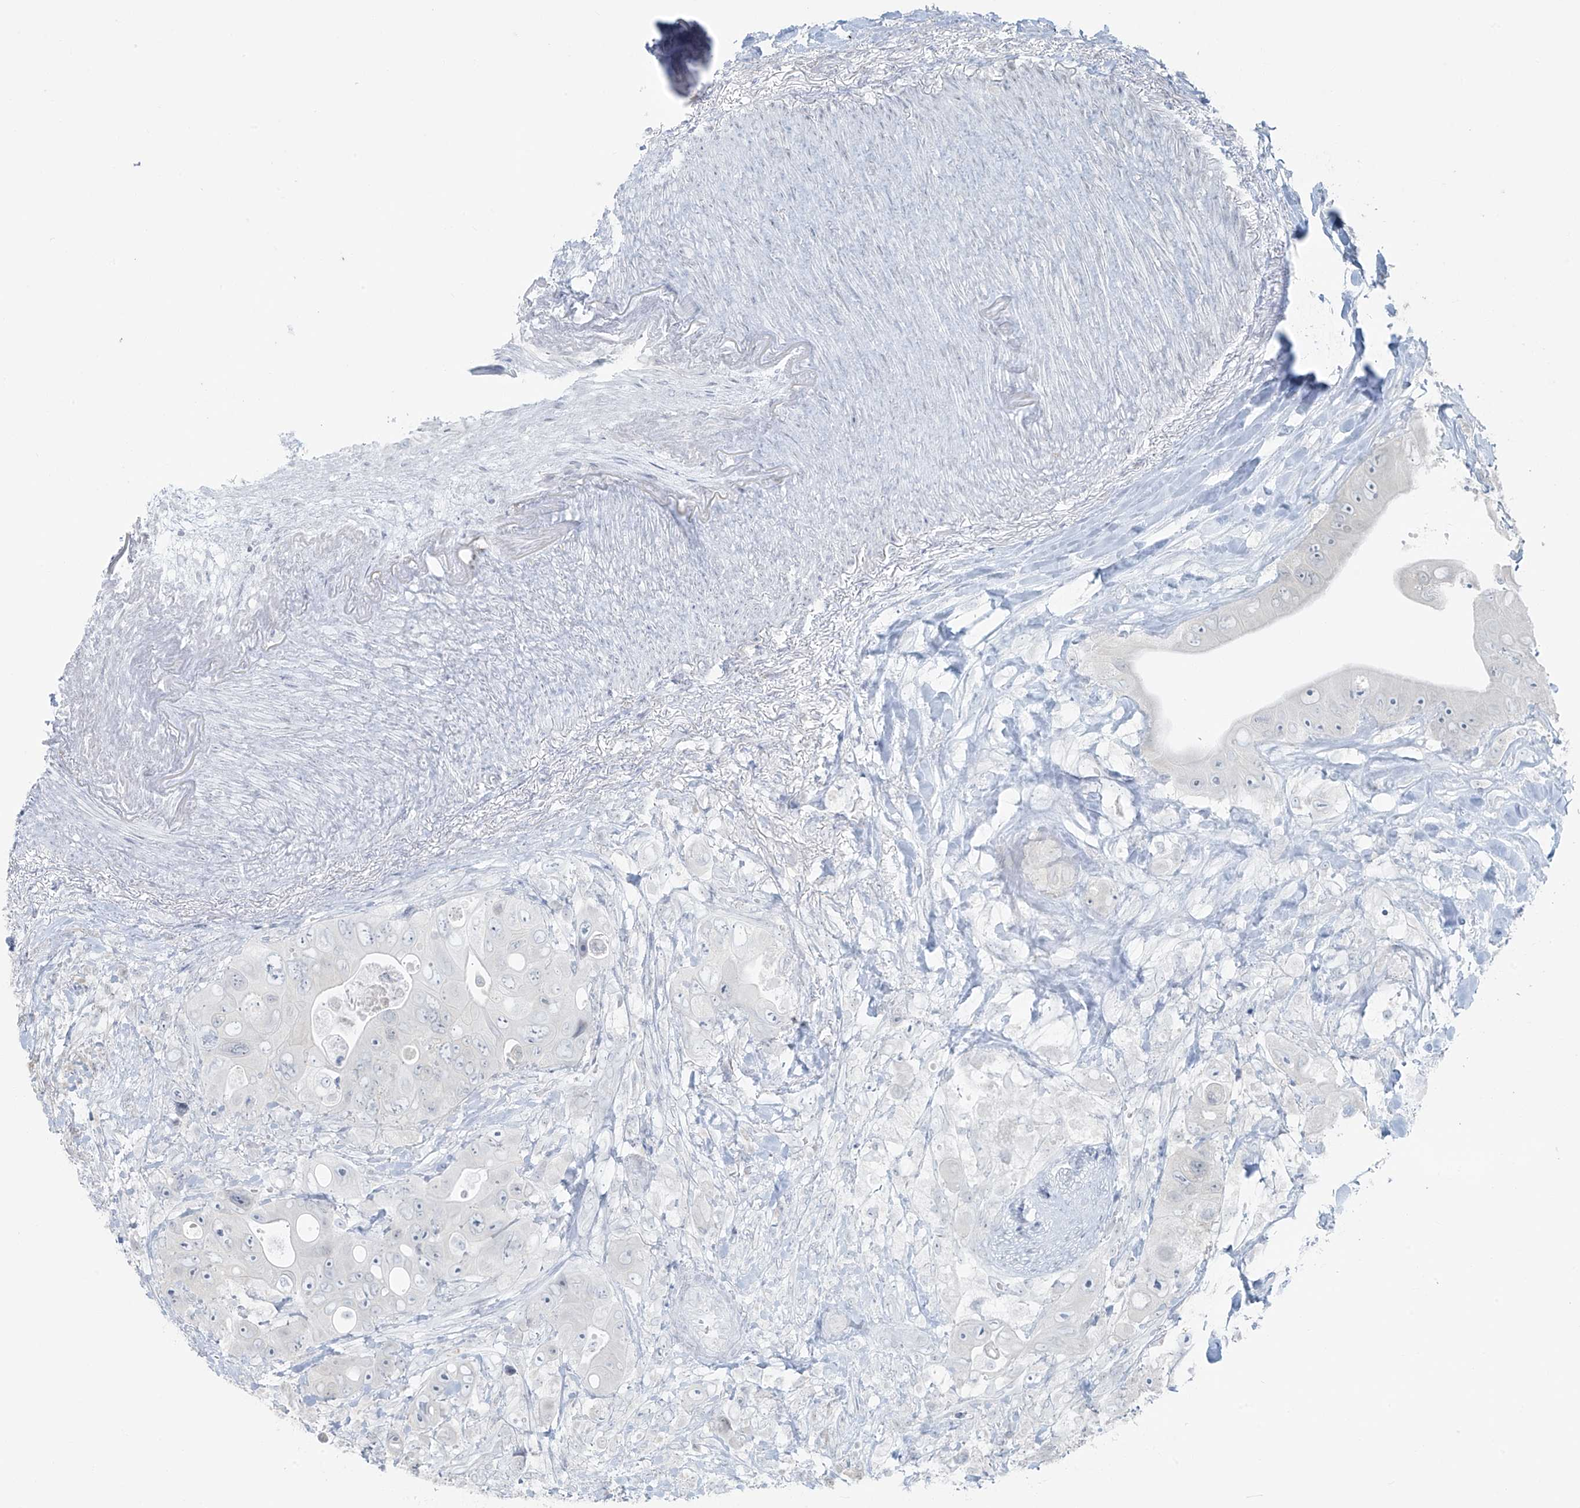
{"staining": {"intensity": "negative", "quantity": "none", "location": "none"}, "tissue": "colorectal cancer", "cell_type": "Tumor cells", "image_type": "cancer", "snomed": [{"axis": "morphology", "description": "Adenocarcinoma, NOS"}, {"axis": "topography", "description": "Colon"}], "caption": "An image of colorectal cancer (adenocarcinoma) stained for a protein shows no brown staining in tumor cells.", "gene": "TTC22", "patient": {"sex": "female", "age": 46}}